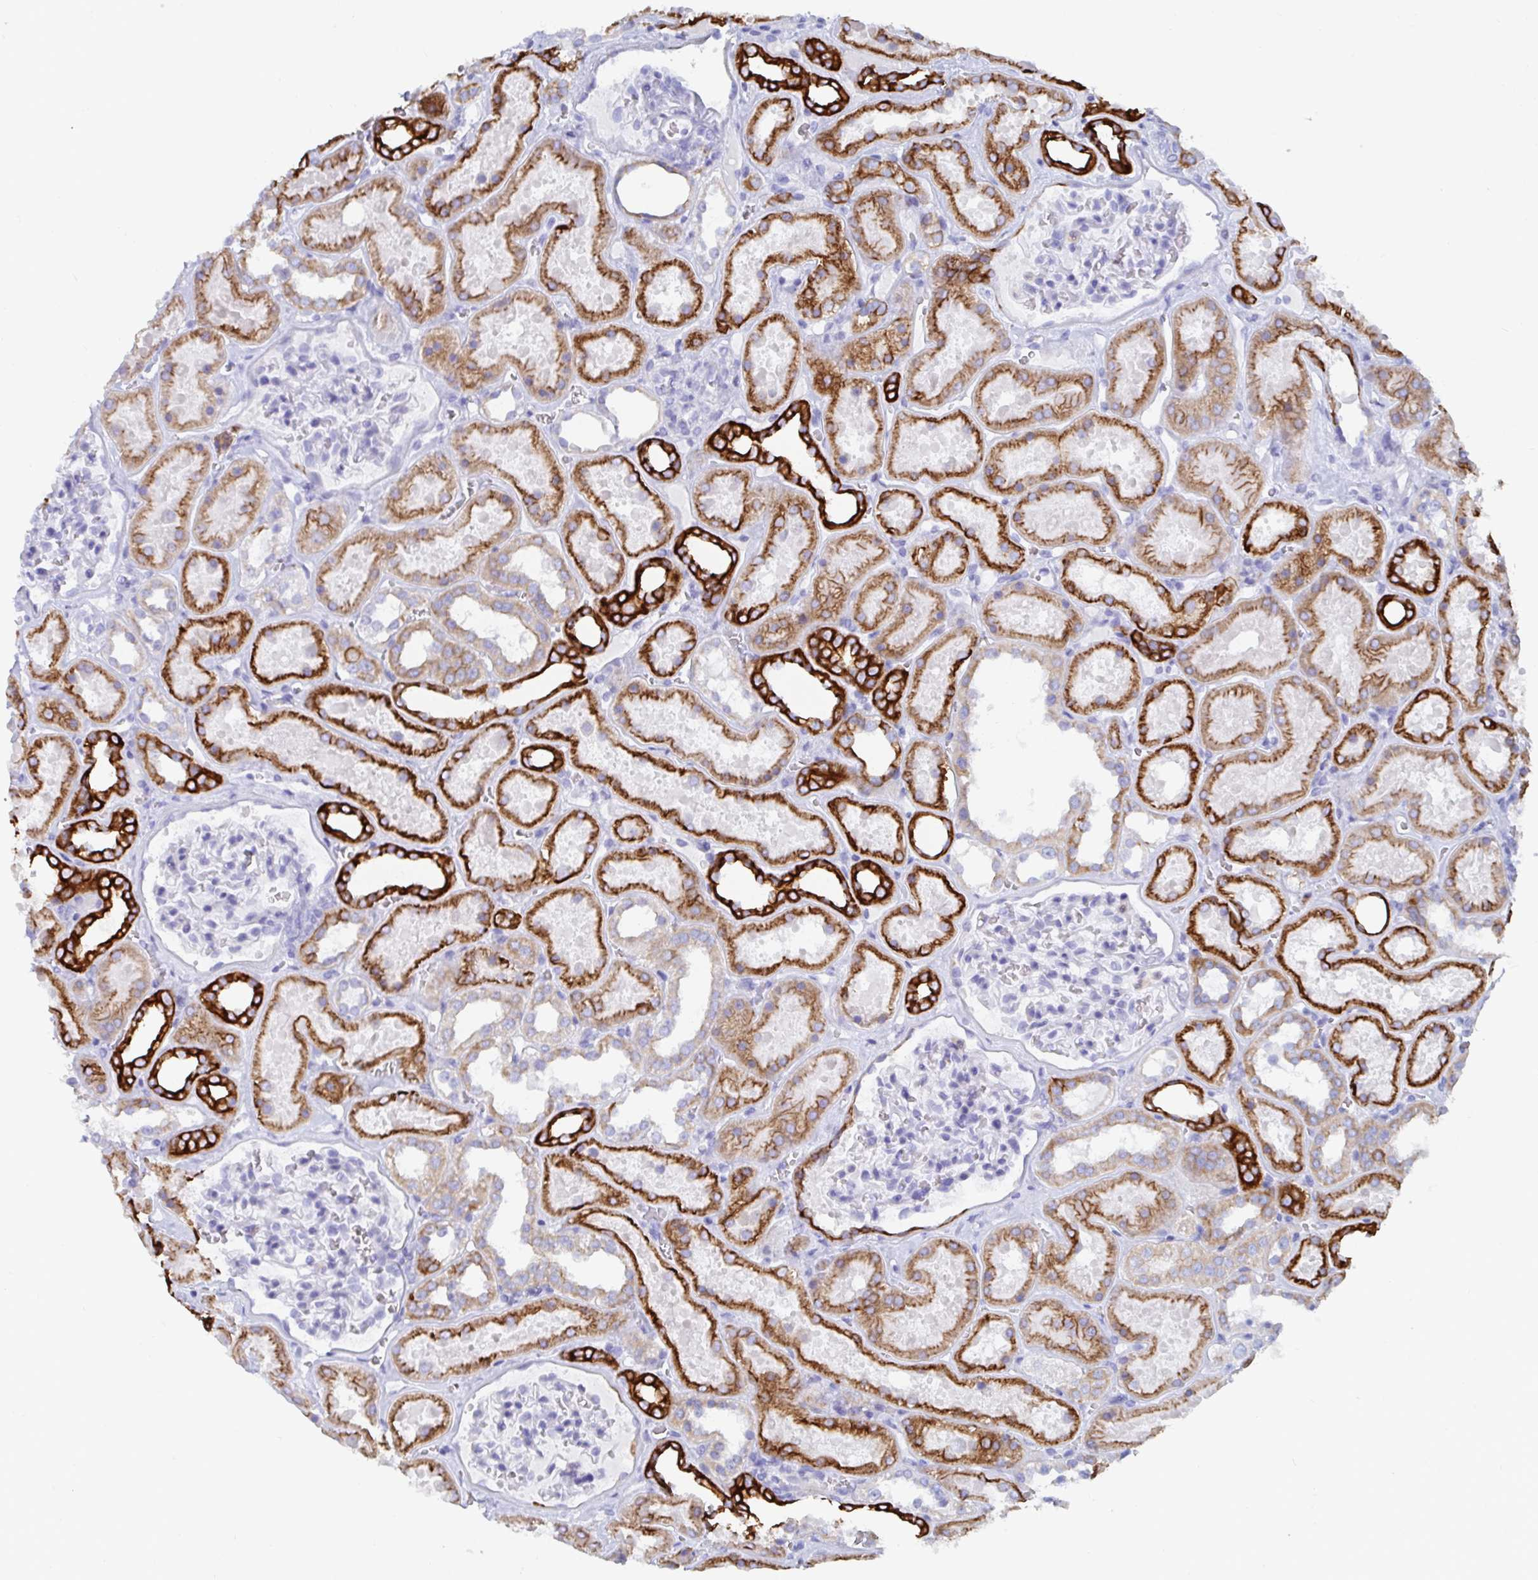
{"staining": {"intensity": "negative", "quantity": "none", "location": "none"}, "tissue": "kidney", "cell_type": "Cells in glomeruli", "image_type": "normal", "snomed": [{"axis": "morphology", "description": "Normal tissue, NOS"}, {"axis": "topography", "description": "Kidney"}], "caption": "Cells in glomeruli show no significant protein staining in normal kidney.", "gene": "CLDN8", "patient": {"sex": "female", "age": 41}}